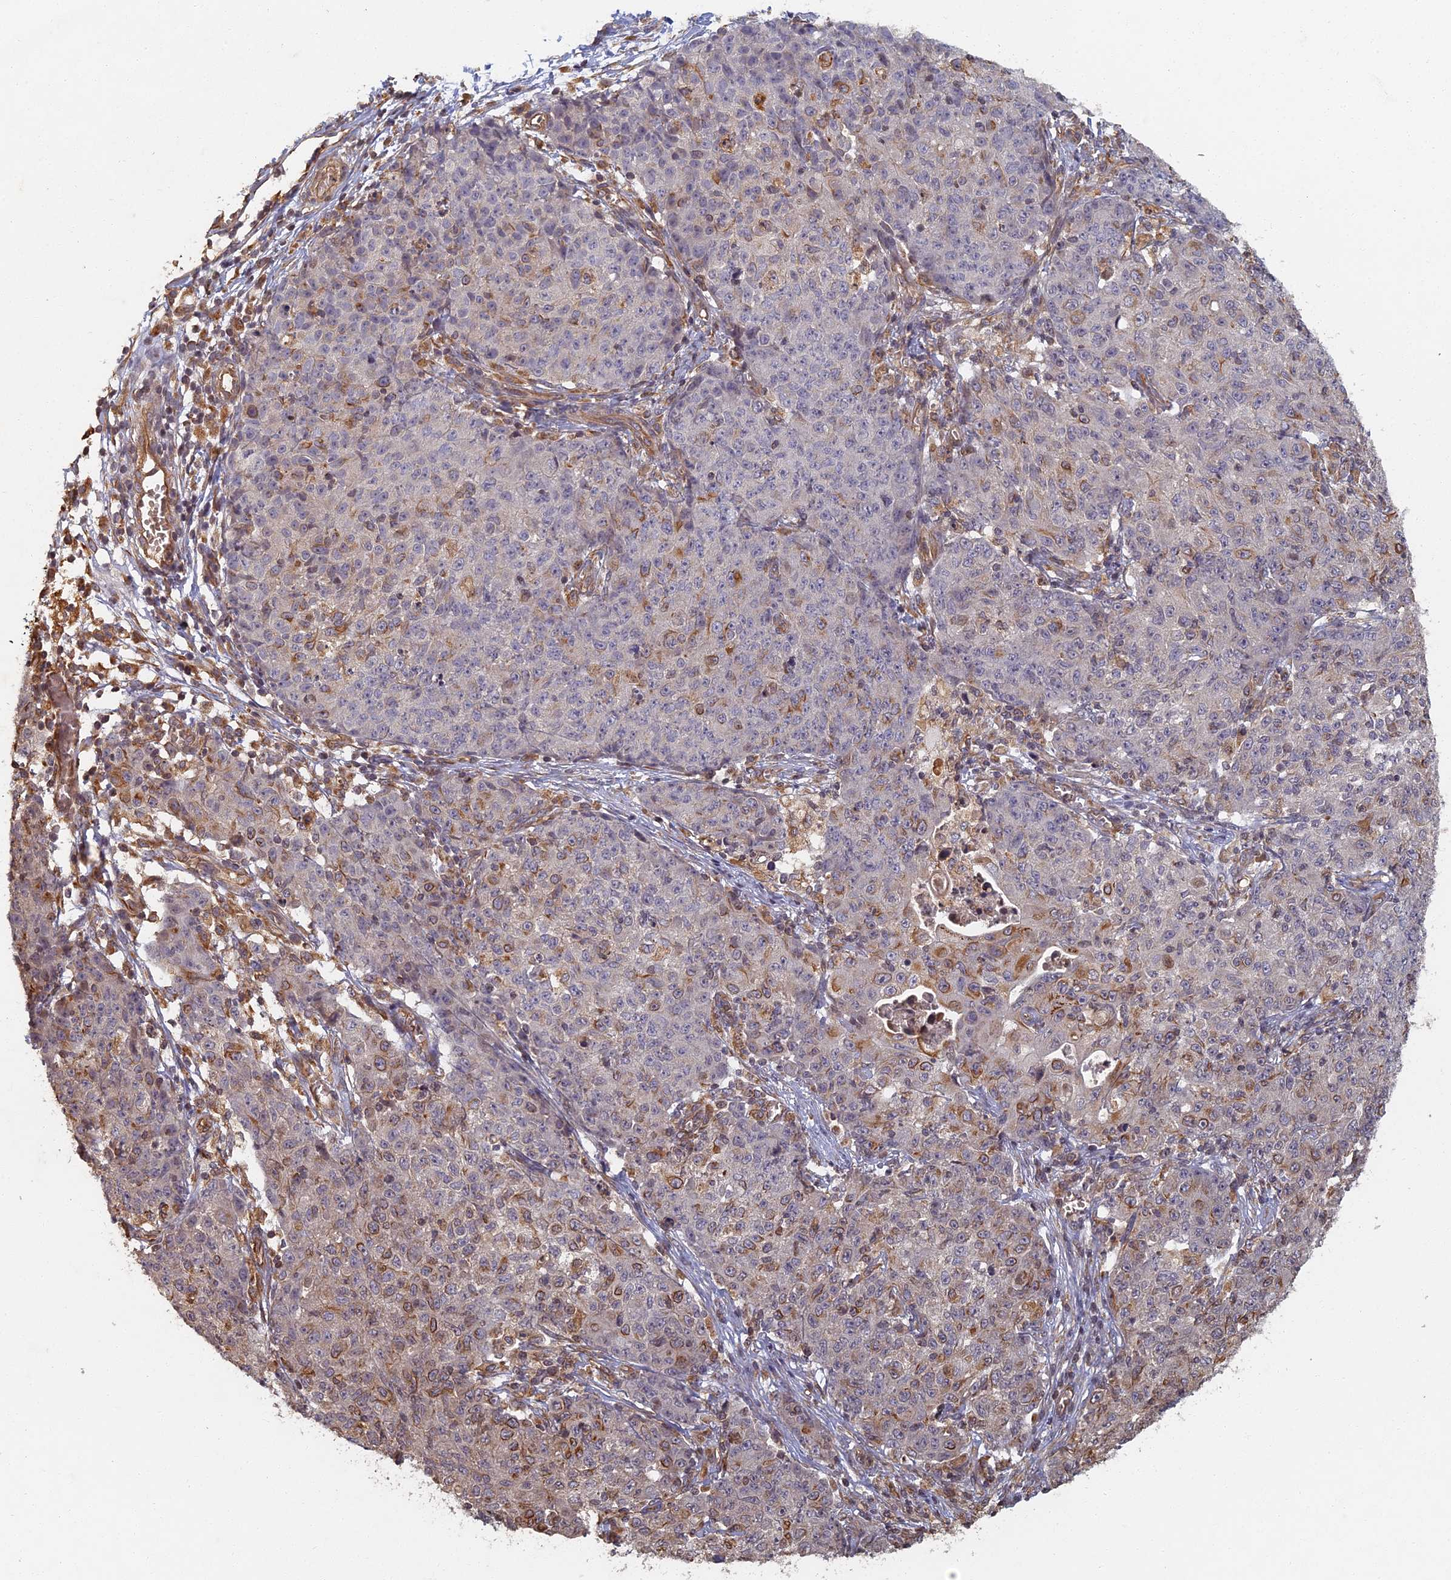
{"staining": {"intensity": "moderate", "quantity": "<25%", "location": "cytoplasmic/membranous"}, "tissue": "ovarian cancer", "cell_type": "Tumor cells", "image_type": "cancer", "snomed": [{"axis": "morphology", "description": "Carcinoma, endometroid"}, {"axis": "topography", "description": "Ovary"}], "caption": "An immunohistochemistry photomicrograph of tumor tissue is shown. Protein staining in brown highlights moderate cytoplasmic/membranous positivity in endometroid carcinoma (ovarian) within tumor cells. Nuclei are stained in blue.", "gene": "ABCB10", "patient": {"sex": "female", "age": 42}}